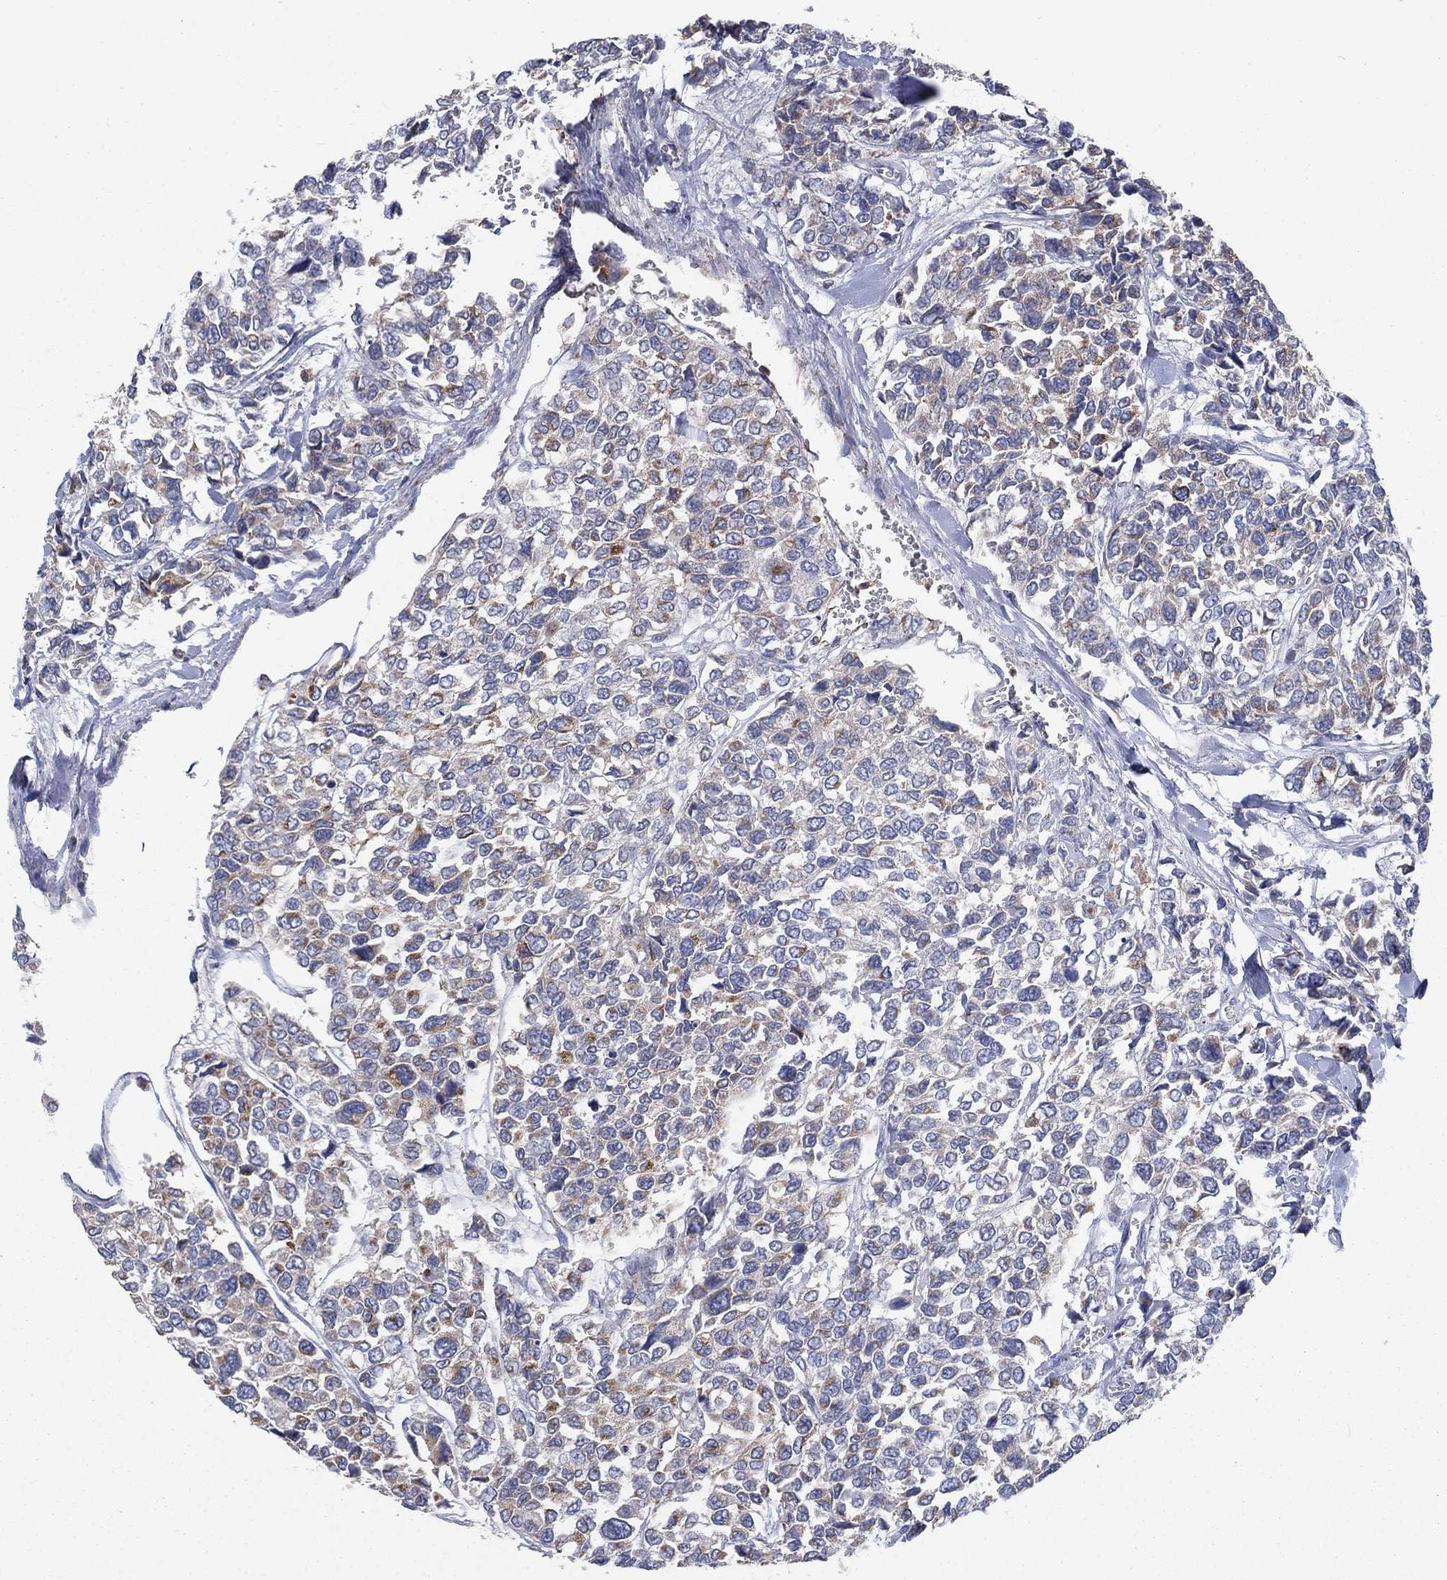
{"staining": {"intensity": "weak", "quantity": "25%-75%", "location": "cytoplasmic/membranous"}, "tissue": "urothelial cancer", "cell_type": "Tumor cells", "image_type": "cancer", "snomed": [{"axis": "morphology", "description": "Urothelial carcinoma, High grade"}, {"axis": "topography", "description": "Urinary bladder"}], "caption": "High-grade urothelial carcinoma was stained to show a protein in brown. There is low levels of weak cytoplasmic/membranous staining in approximately 25%-75% of tumor cells.", "gene": "PNPLA2", "patient": {"sex": "male", "age": 77}}